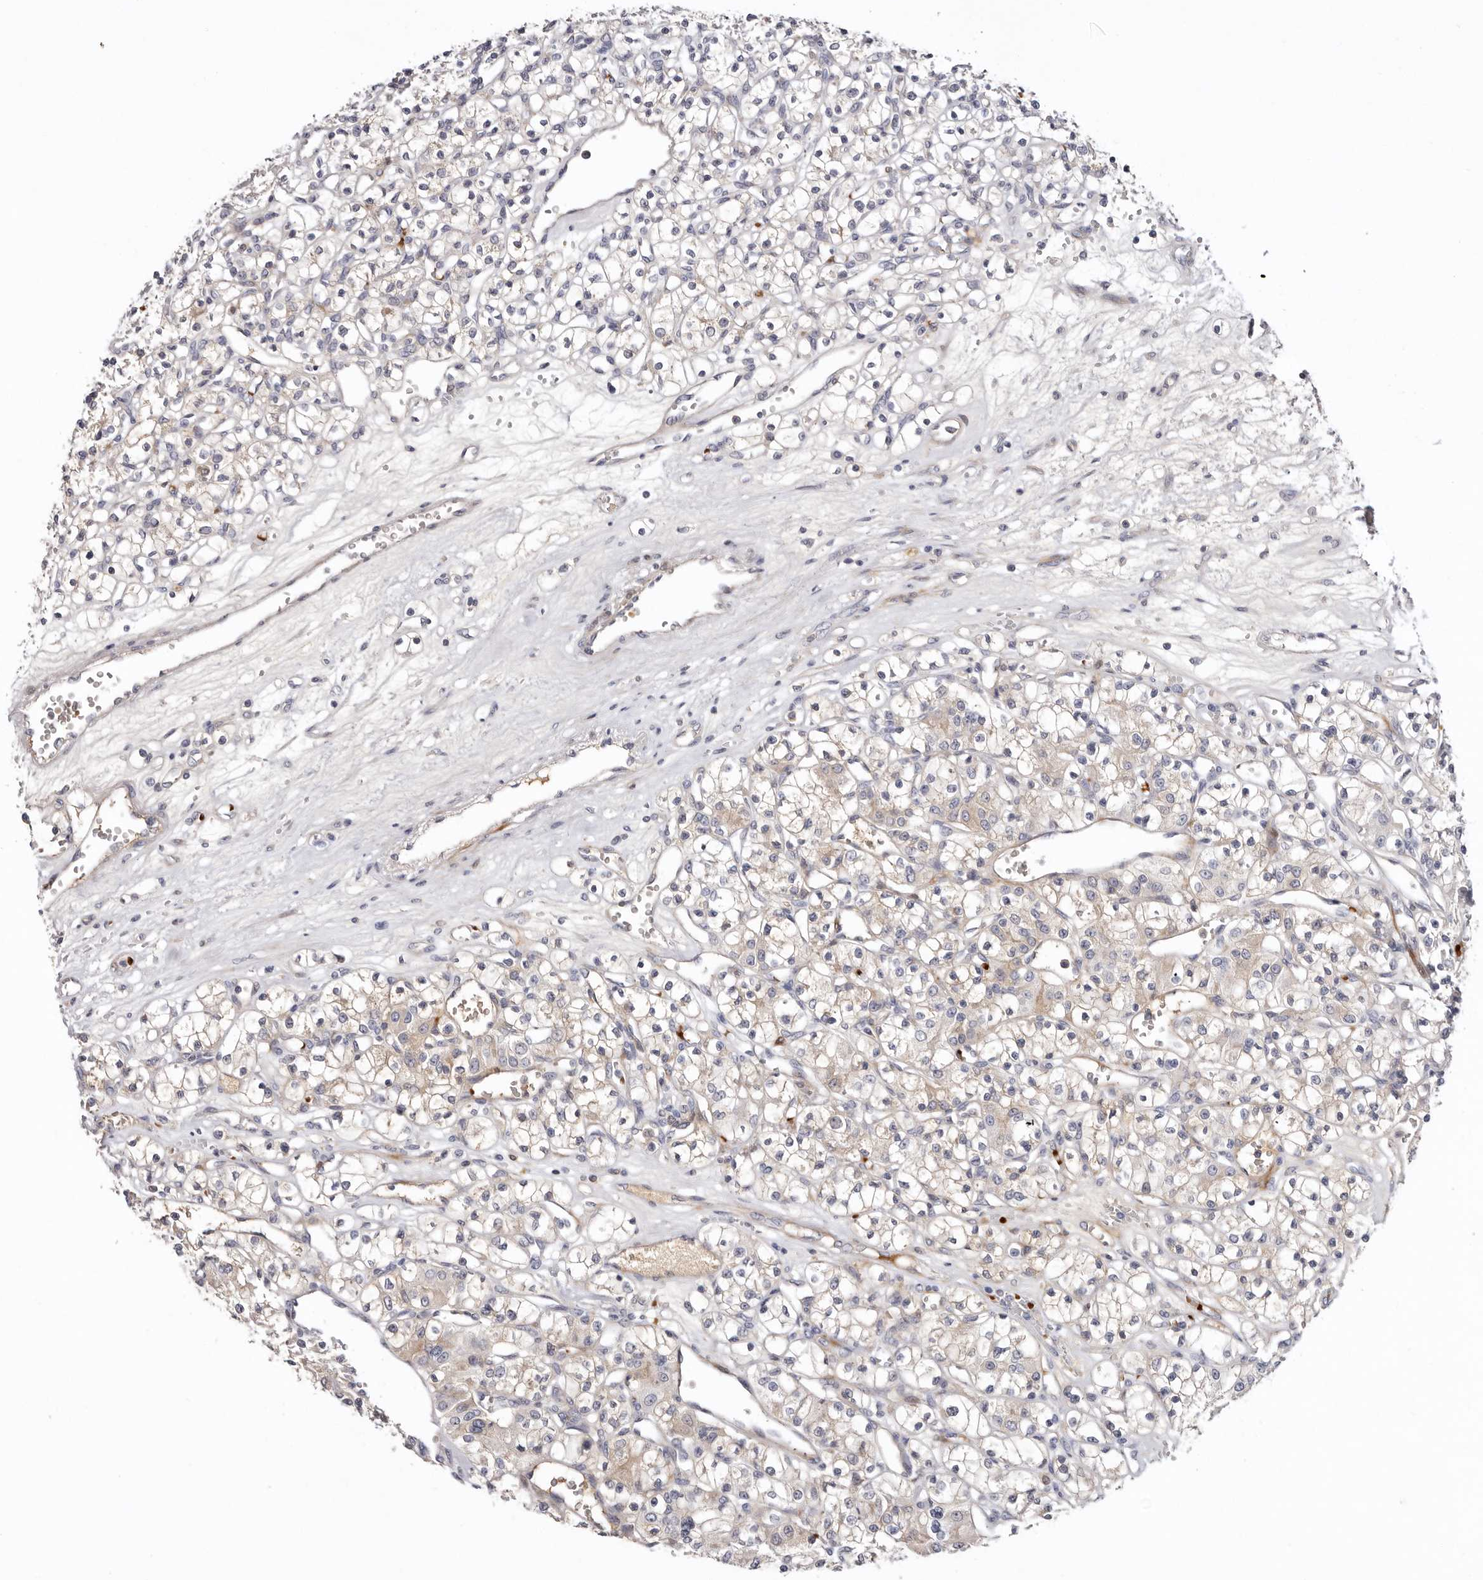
{"staining": {"intensity": "weak", "quantity": "25%-75%", "location": "cytoplasmic/membranous"}, "tissue": "renal cancer", "cell_type": "Tumor cells", "image_type": "cancer", "snomed": [{"axis": "morphology", "description": "Adenocarcinoma, NOS"}, {"axis": "topography", "description": "Kidney"}], "caption": "Immunohistochemistry (IHC) photomicrograph of human renal cancer stained for a protein (brown), which exhibits low levels of weak cytoplasmic/membranous positivity in about 25%-75% of tumor cells.", "gene": "LMLN", "patient": {"sex": "female", "age": 59}}